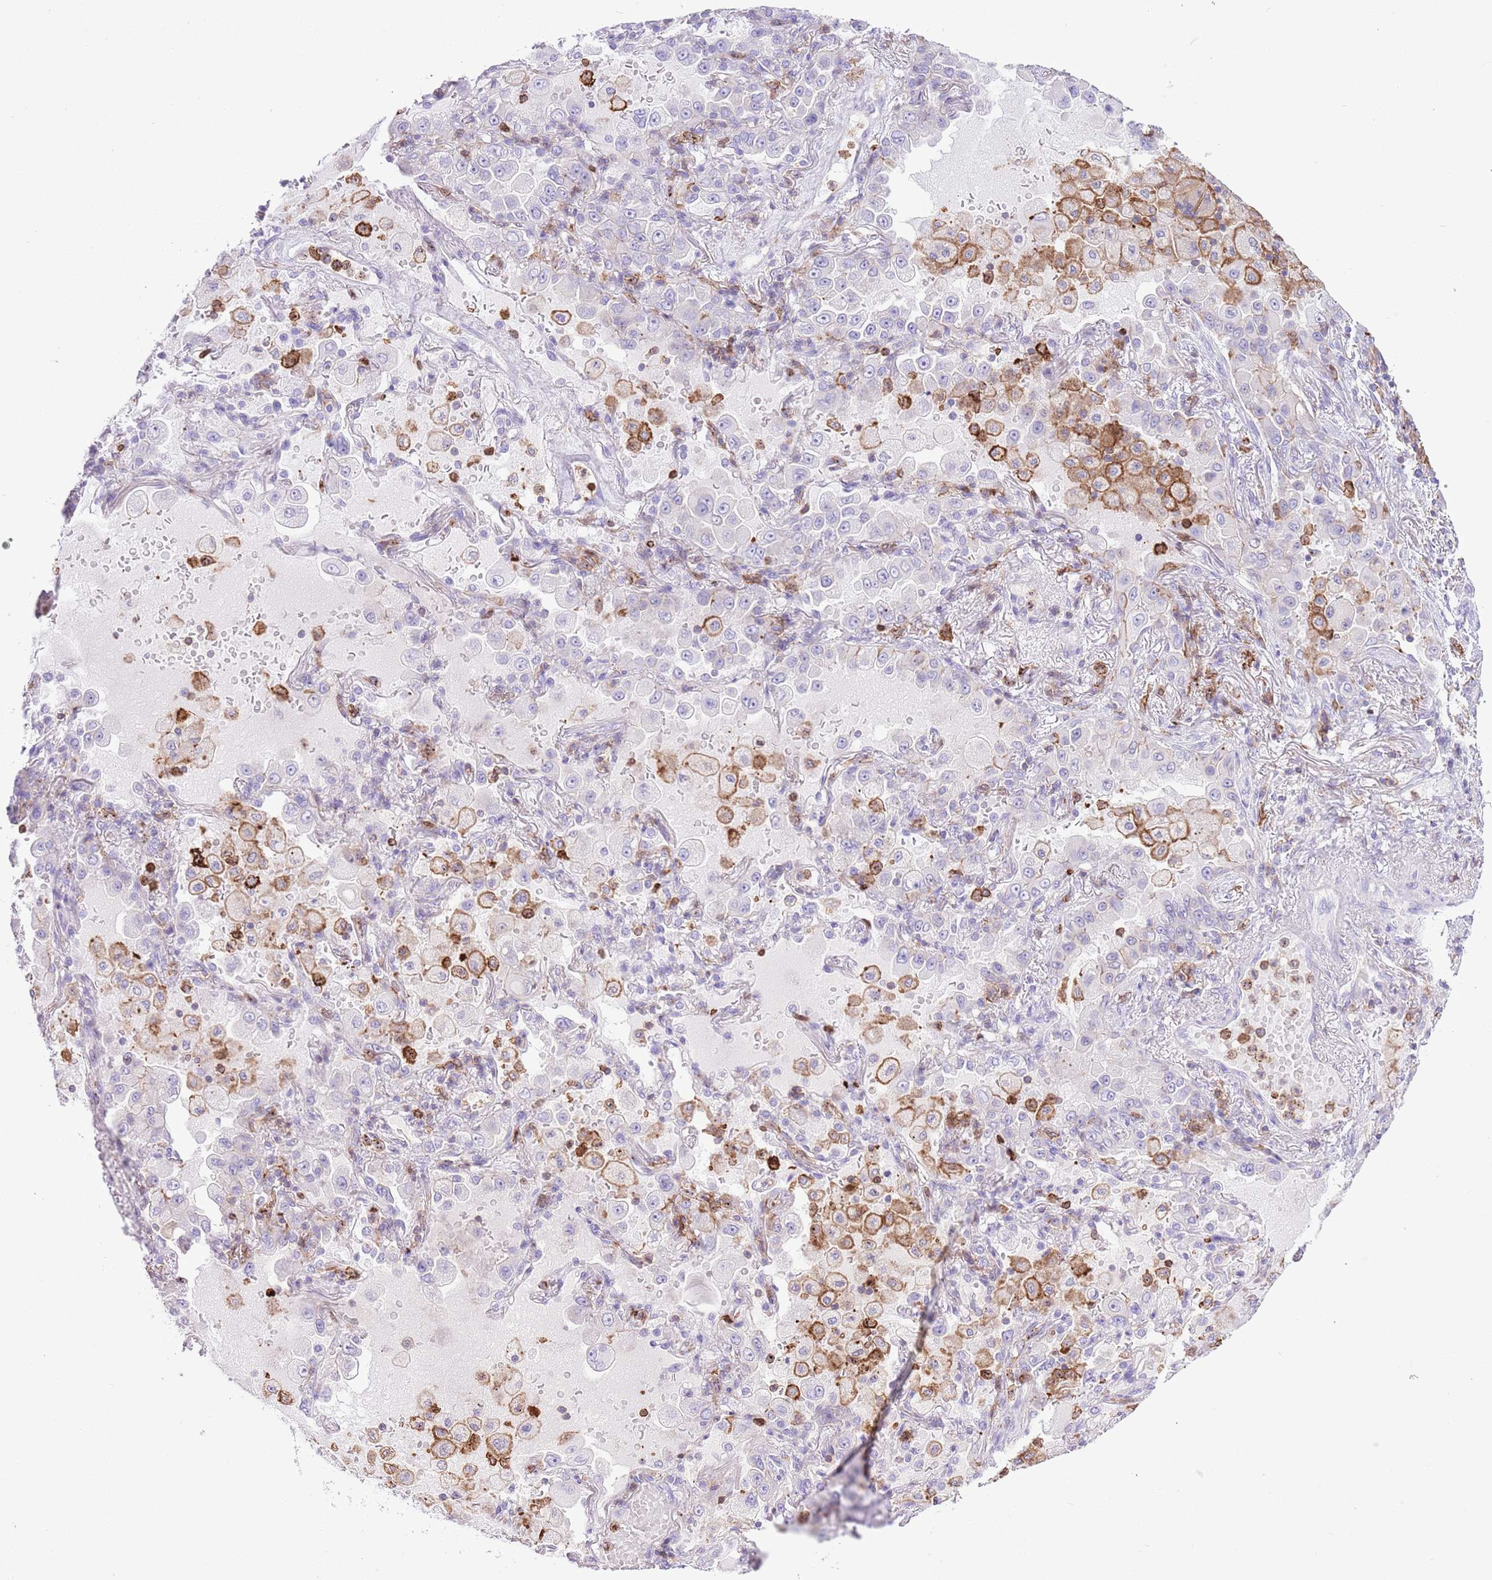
{"staining": {"intensity": "negative", "quantity": "none", "location": "none"}, "tissue": "lung cancer", "cell_type": "Tumor cells", "image_type": "cancer", "snomed": [{"axis": "morphology", "description": "Squamous cell carcinoma, NOS"}, {"axis": "topography", "description": "Lung"}], "caption": "High power microscopy micrograph of an immunohistochemistry photomicrograph of lung cancer, revealing no significant positivity in tumor cells.", "gene": "EFHD2", "patient": {"sex": "male", "age": 74}}